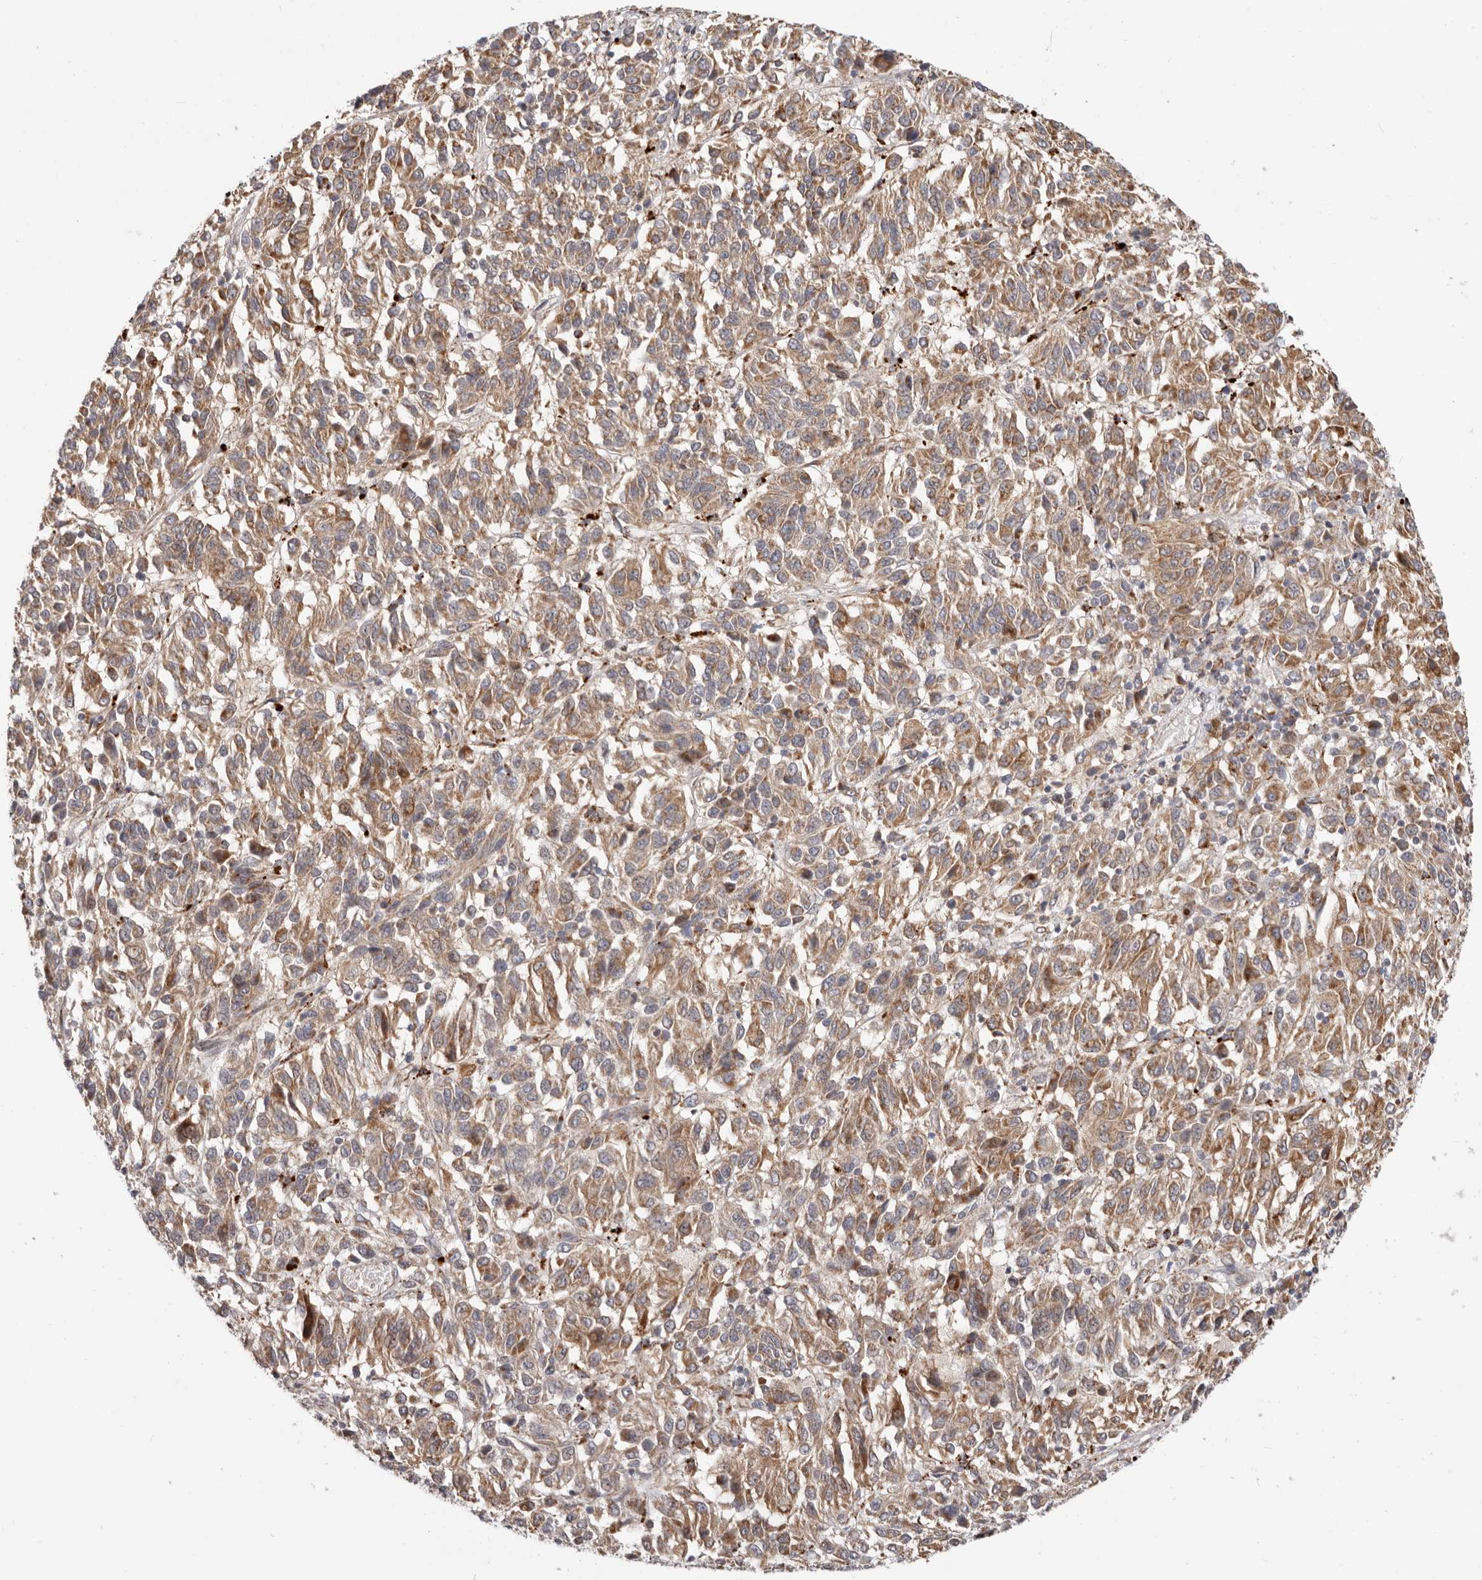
{"staining": {"intensity": "moderate", "quantity": ">75%", "location": "cytoplasmic/membranous"}, "tissue": "melanoma", "cell_type": "Tumor cells", "image_type": "cancer", "snomed": [{"axis": "morphology", "description": "Malignant melanoma, Metastatic site"}, {"axis": "topography", "description": "Lung"}], "caption": "This micrograph demonstrates immunohistochemistry (IHC) staining of malignant melanoma (metastatic site), with medium moderate cytoplasmic/membranous positivity in approximately >75% of tumor cells.", "gene": "TOR3A", "patient": {"sex": "male", "age": 64}}